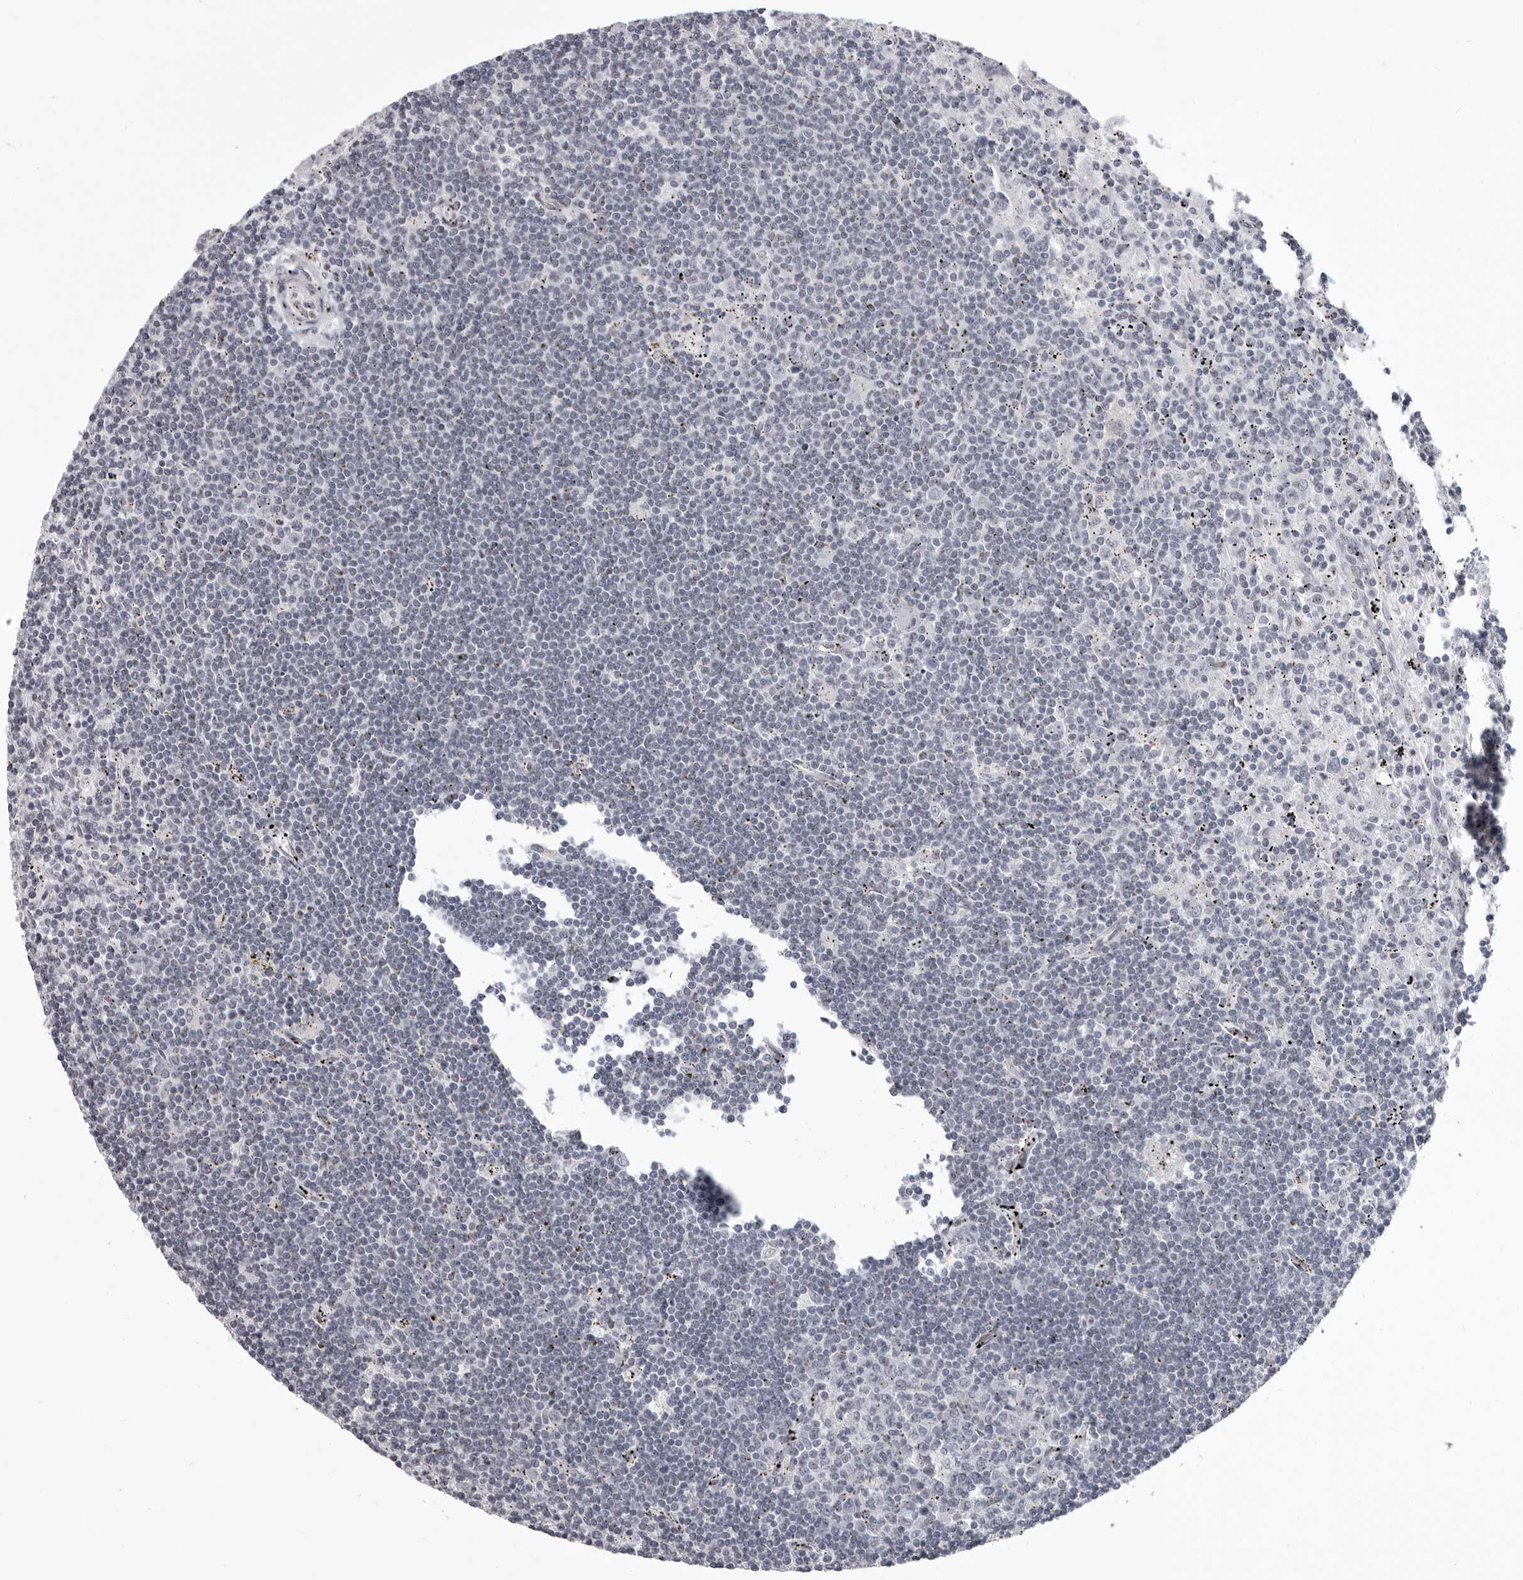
{"staining": {"intensity": "negative", "quantity": "none", "location": "none"}, "tissue": "lymphoma", "cell_type": "Tumor cells", "image_type": "cancer", "snomed": [{"axis": "morphology", "description": "Malignant lymphoma, non-Hodgkin's type, Low grade"}, {"axis": "topography", "description": "Spleen"}], "caption": "Tumor cells are negative for protein expression in human low-grade malignant lymphoma, non-Hodgkin's type.", "gene": "NUMA1", "patient": {"sex": "male", "age": 76}}